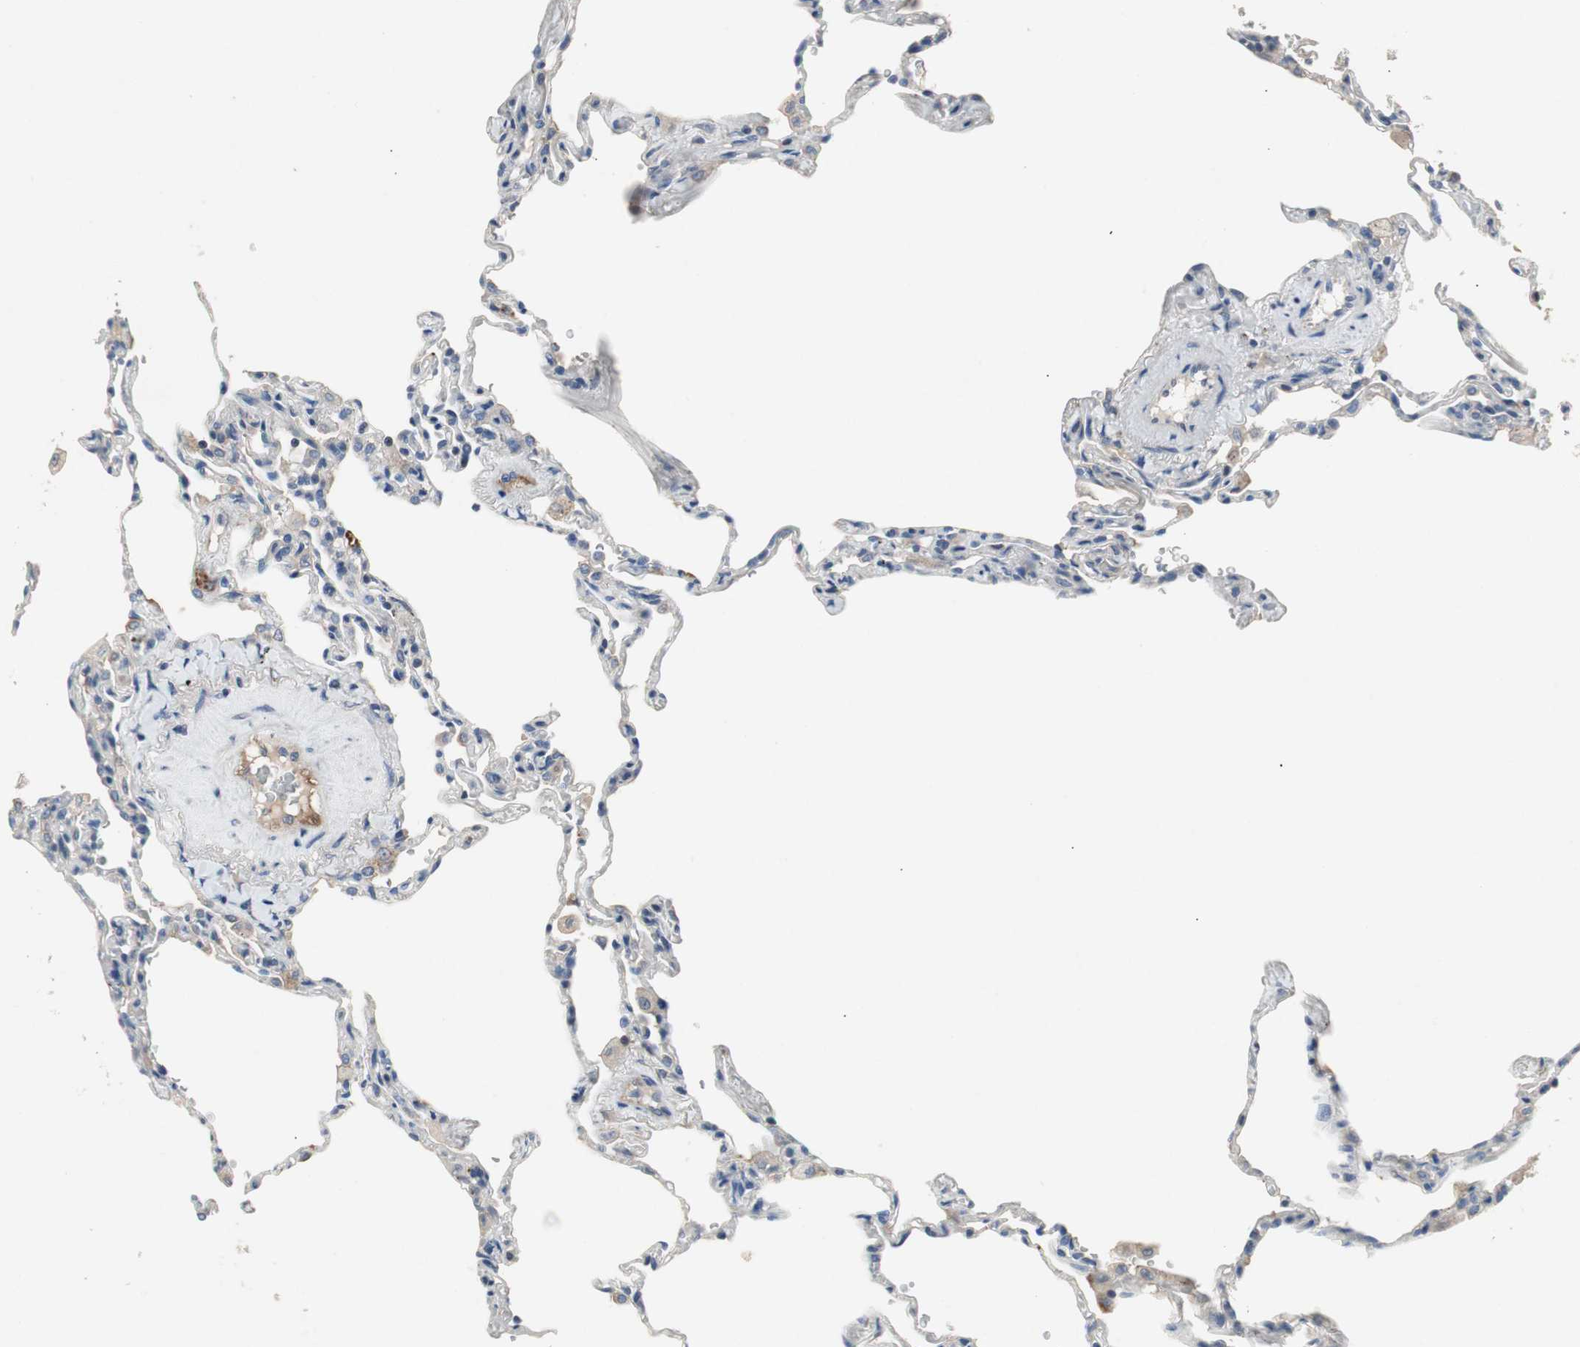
{"staining": {"intensity": "negative", "quantity": "none", "location": "none"}, "tissue": "lung", "cell_type": "Alveolar cells", "image_type": "normal", "snomed": [{"axis": "morphology", "description": "Normal tissue, NOS"}, {"axis": "topography", "description": "Lung"}], "caption": "IHC histopathology image of normal human lung stained for a protein (brown), which demonstrates no expression in alveolar cells.", "gene": "ALPL", "patient": {"sex": "male", "age": 59}}